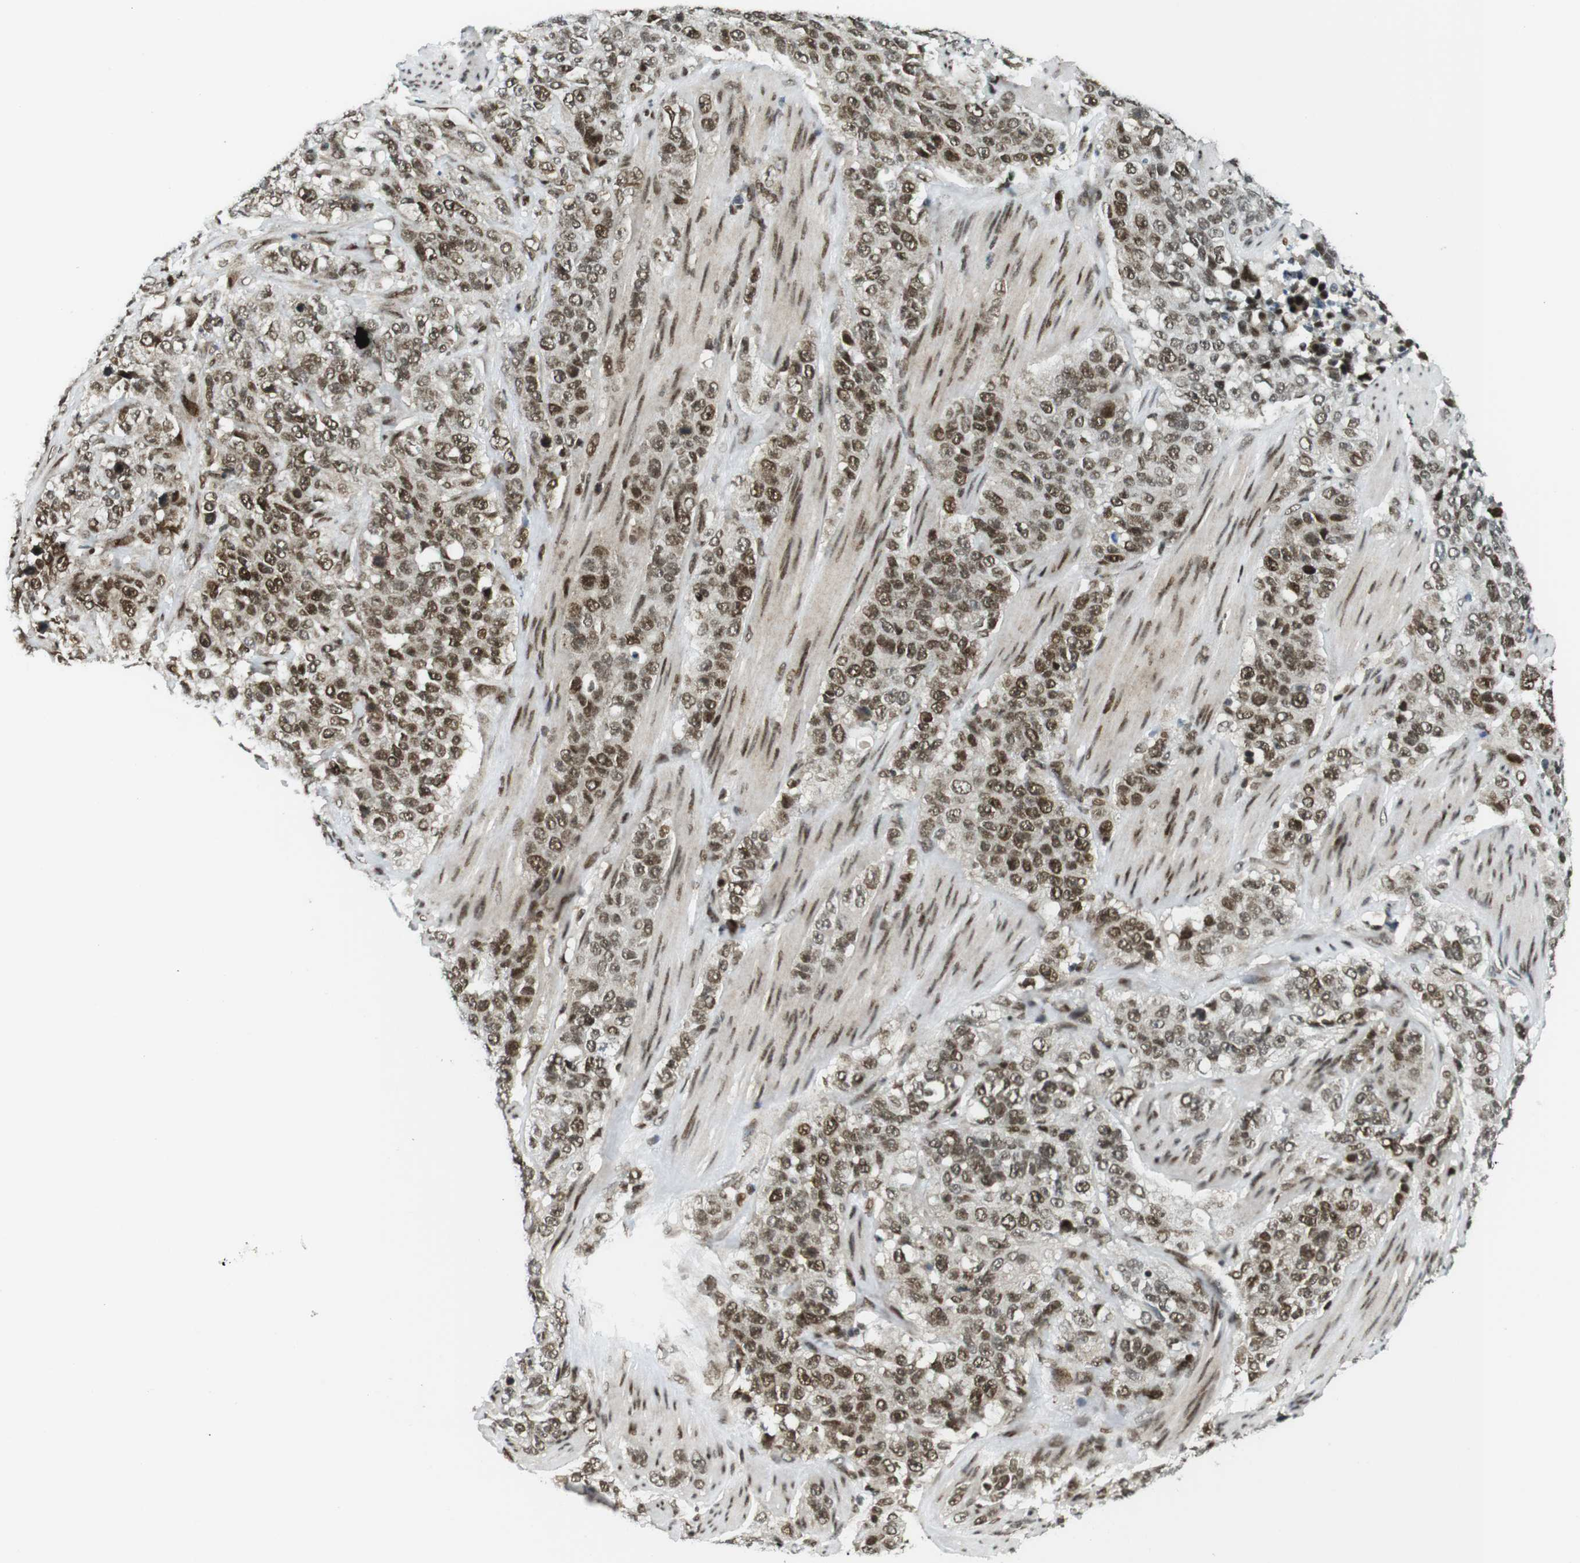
{"staining": {"intensity": "moderate", "quantity": ">75%", "location": "nuclear"}, "tissue": "stomach cancer", "cell_type": "Tumor cells", "image_type": "cancer", "snomed": [{"axis": "morphology", "description": "Adenocarcinoma, NOS"}, {"axis": "topography", "description": "Stomach"}], "caption": "Immunohistochemistry of stomach cancer (adenocarcinoma) exhibits medium levels of moderate nuclear expression in about >75% of tumor cells. The protein is shown in brown color, while the nuclei are stained blue.", "gene": "CDC27", "patient": {"sex": "male", "age": 48}}